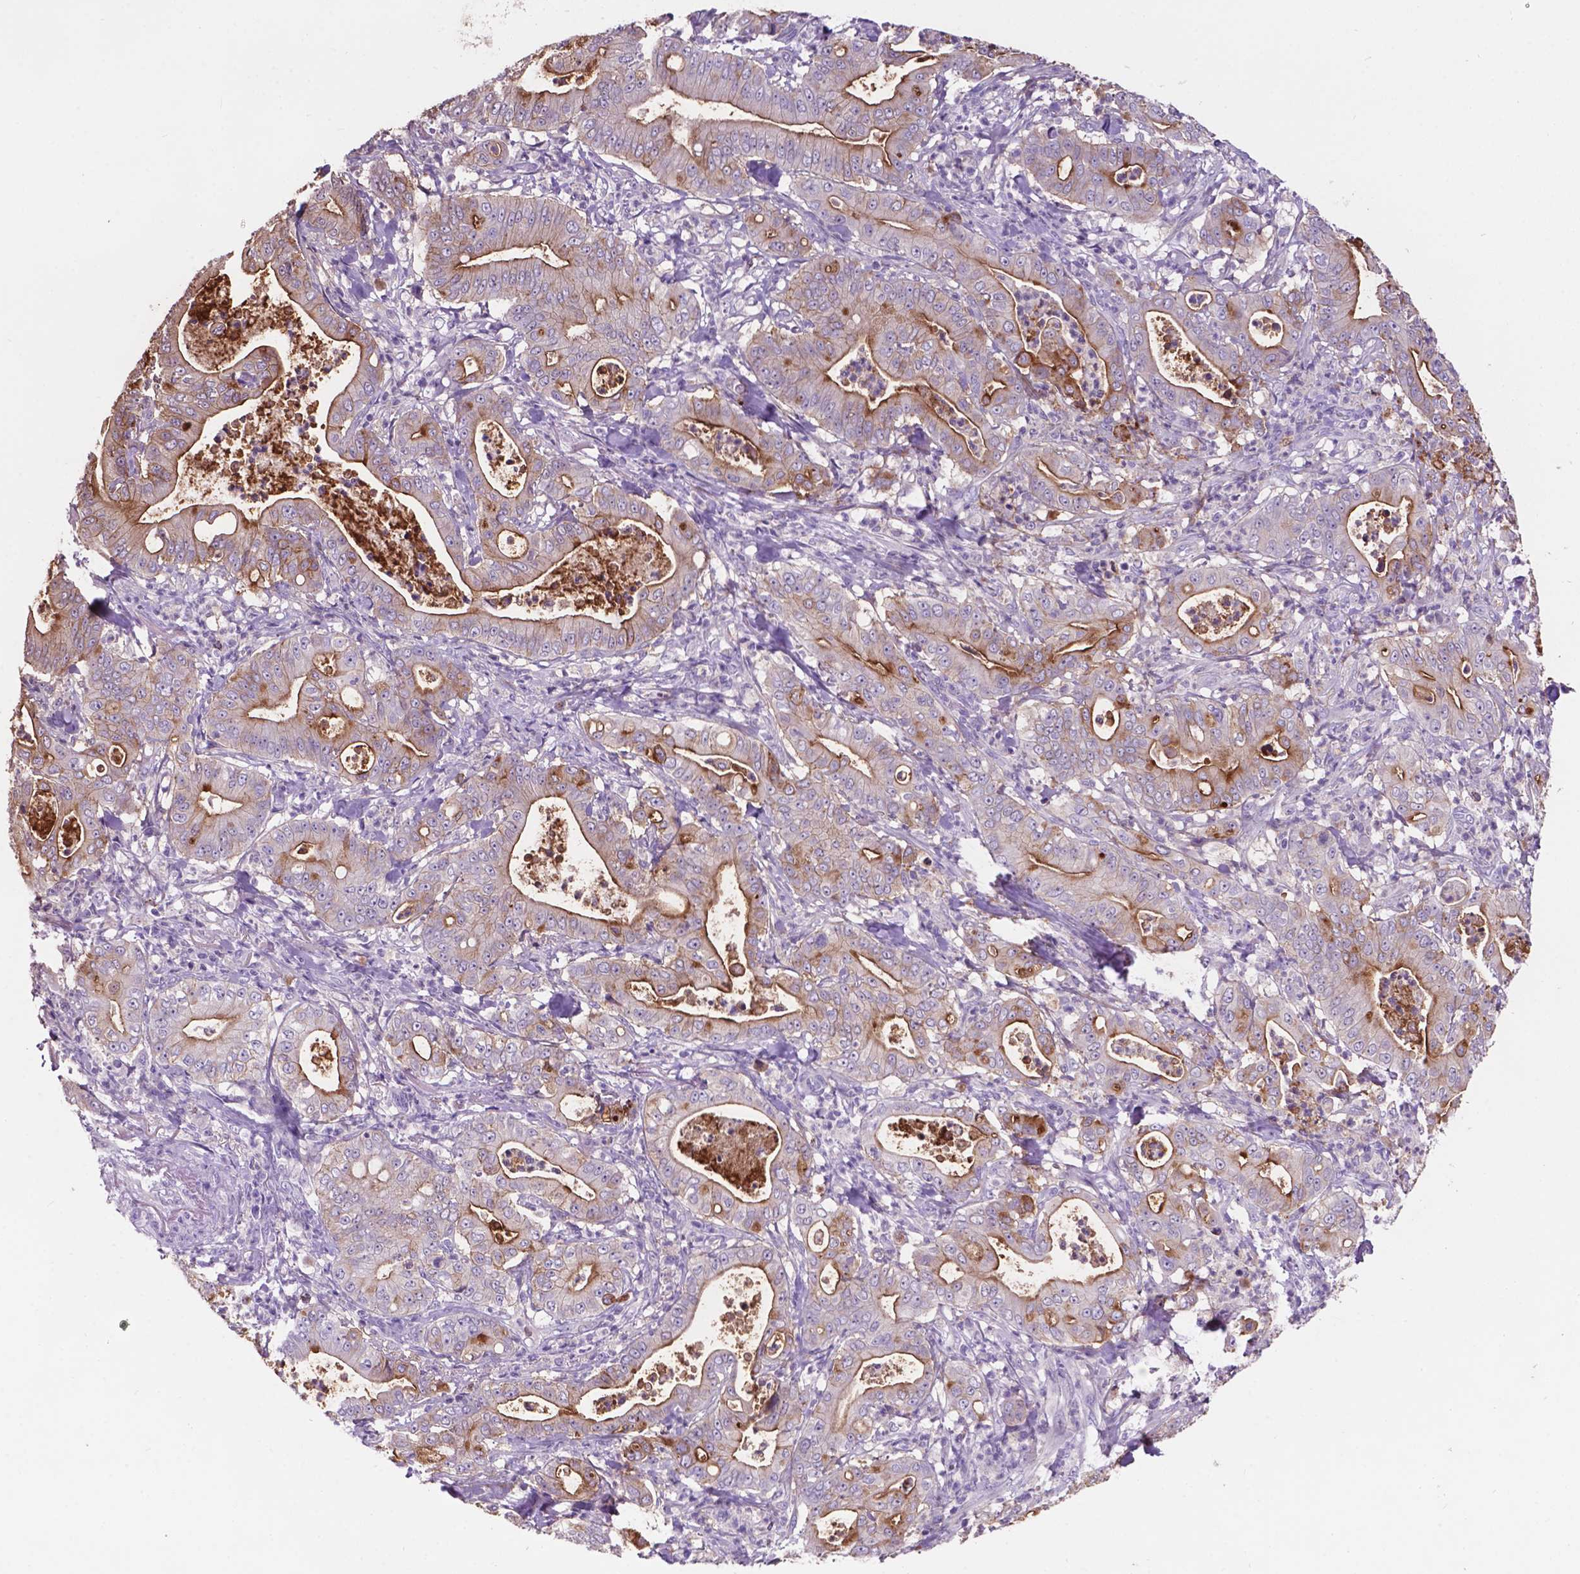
{"staining": {"intensity": "moderate", "quantity": "25%-75%", "location": "cytoplasmic/membranous"}, "tissue": "pancreatic cancer", "cell_type": "Tumor cells", "image_type": "cancer", "snomed": [{"axis": "morphology", "description": "Adenocarcinoma, NOS"}, {"axis": "topography", "description": "Pancreas"}], "caption": "A medium amount of moderate cytoplasmic/membranous positivity is identified in approximately 25%-75% of tumor cells in pancreatic adenocarcinoma tissue.", "gene": "PLSCR1", "patient": {"sex": "male", "age": 71}}